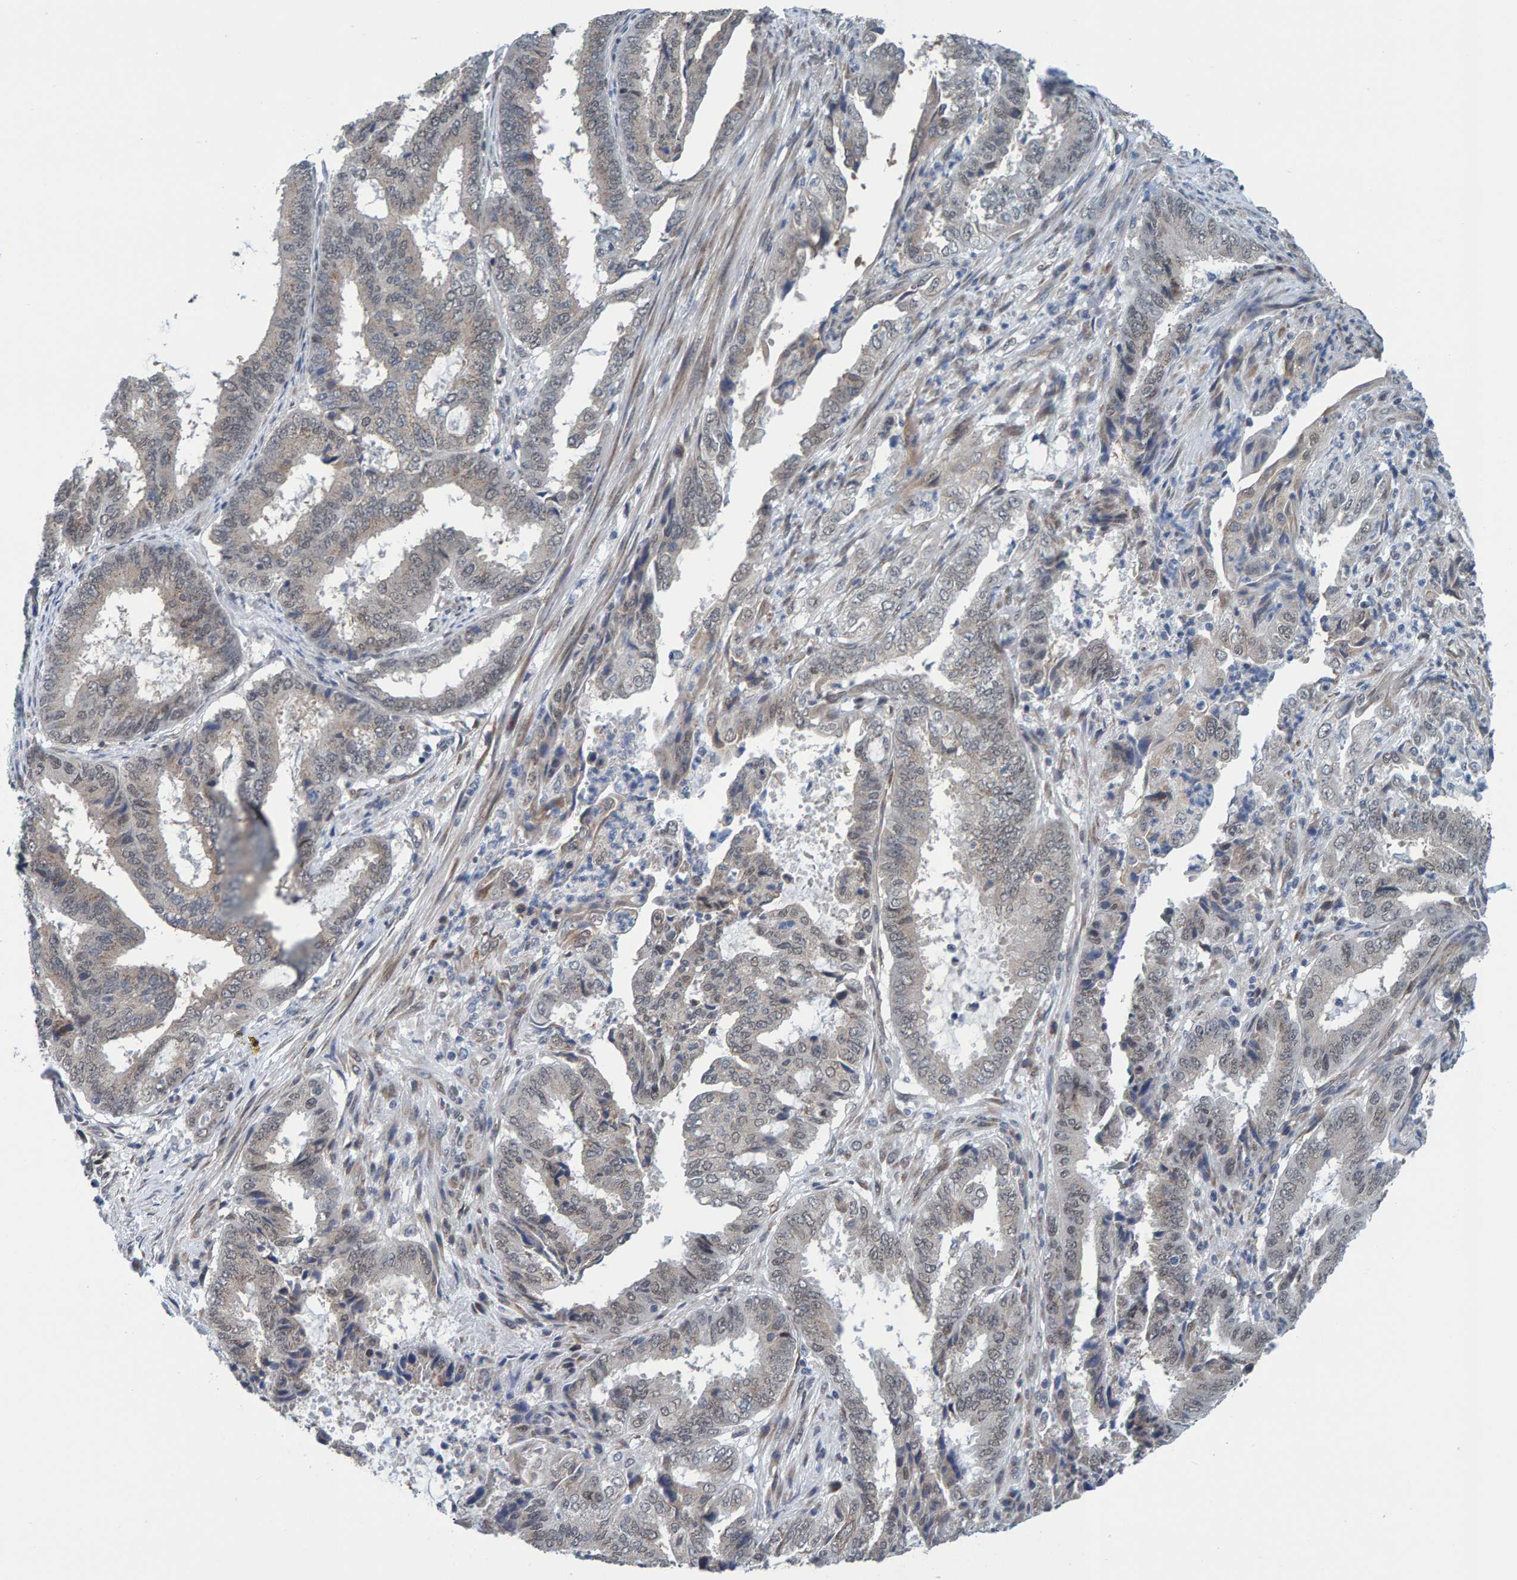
{"staining": {"intensity": "weak", "quantity": "<25%", "location": "cytoplasmic/membranous"}, "tissue": "endometrial cancer", "cell_type": "Tumor cells", "image_type": "cancer", "snomed": [{"axis": "morphology", "description": "Adenocarcinoma, NOS"}, {"axis": "topography", "description": "Endometrium"}], "caption": "Immunohistochemistry photomicrograph of neoplastic tissue: endometrial cancer stained with DAB exhibits no significant protein expression in tumor cells. (Stains: DAB immunohistochemistry (IHC) with hematoxylin counter stain, Microscopy: brightfield microscopy at high magnification).", "gene": "SCRN2", "patient": {"sex": "female", "age": 51}}